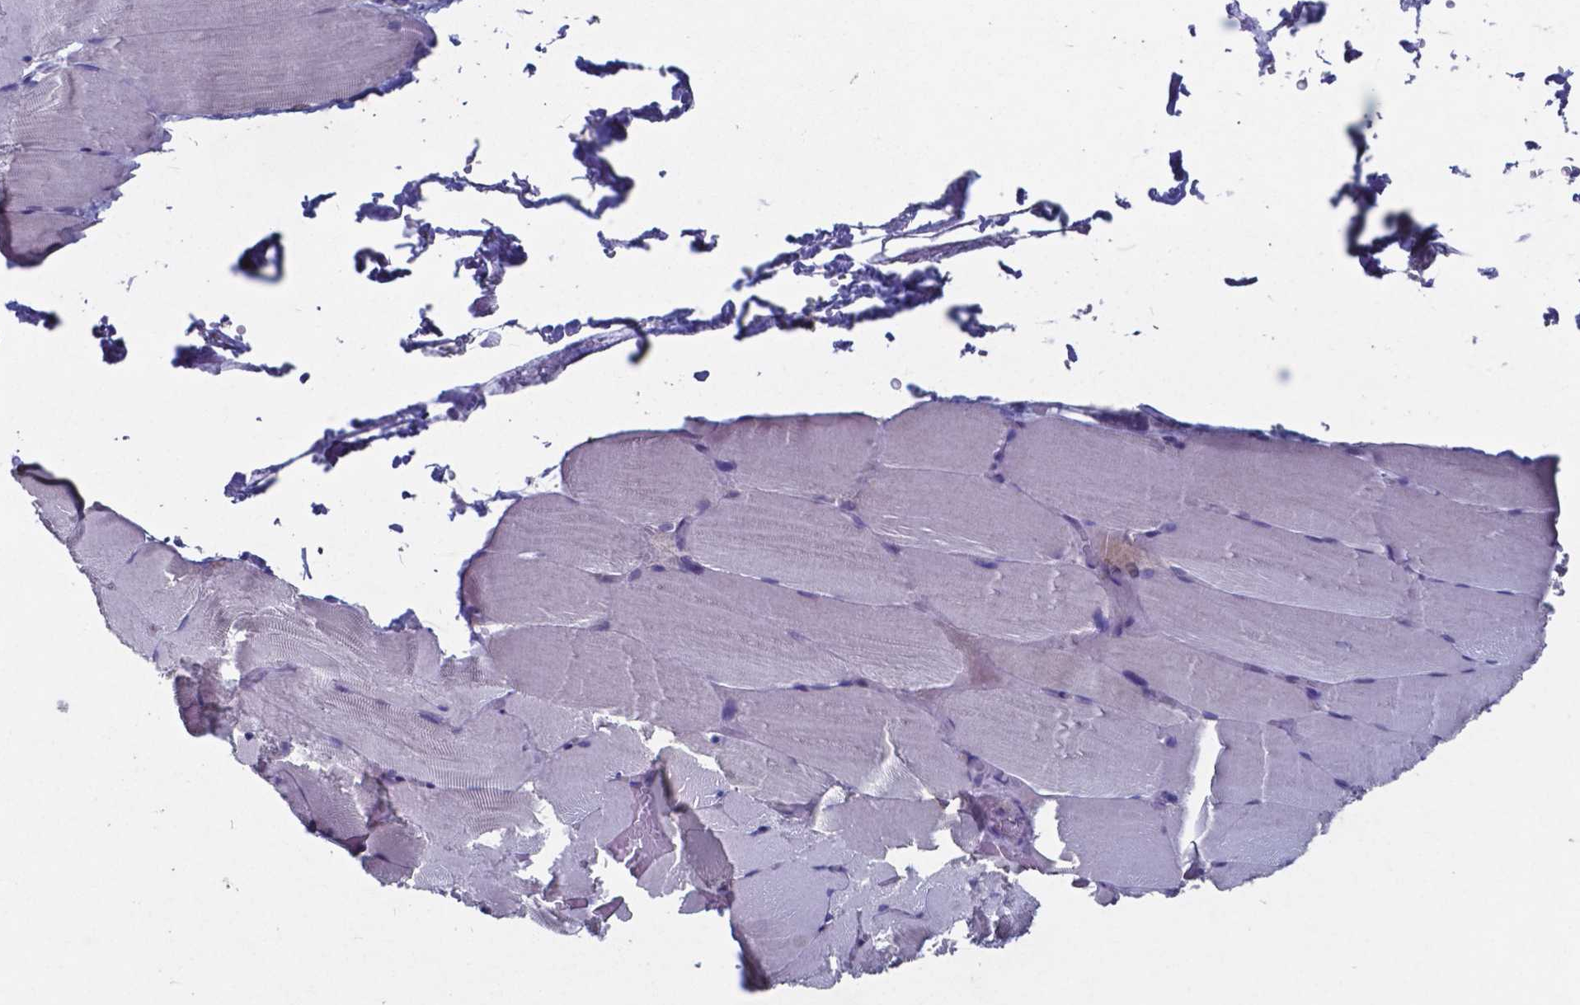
{"staining": {"intensity": "negative", "quantity": "none", "location": "none"}, "tissue": "skeletal muscle", "cell_type": "Myocytes", "image_type": "normal", "snomed": [{"axis": "morphology", "description": "Normal tissue, NOS"}, {"axis": "topography", "description": "Skeletal muscle"}], "caption": "High power microscopy micrograph of an immunohistochemistry micrograph of unremarkable skeletal muscle, revealing no significant staining in myocytes.", "gene": "TTR", "patient": {"sex": "female", "age": 37}}